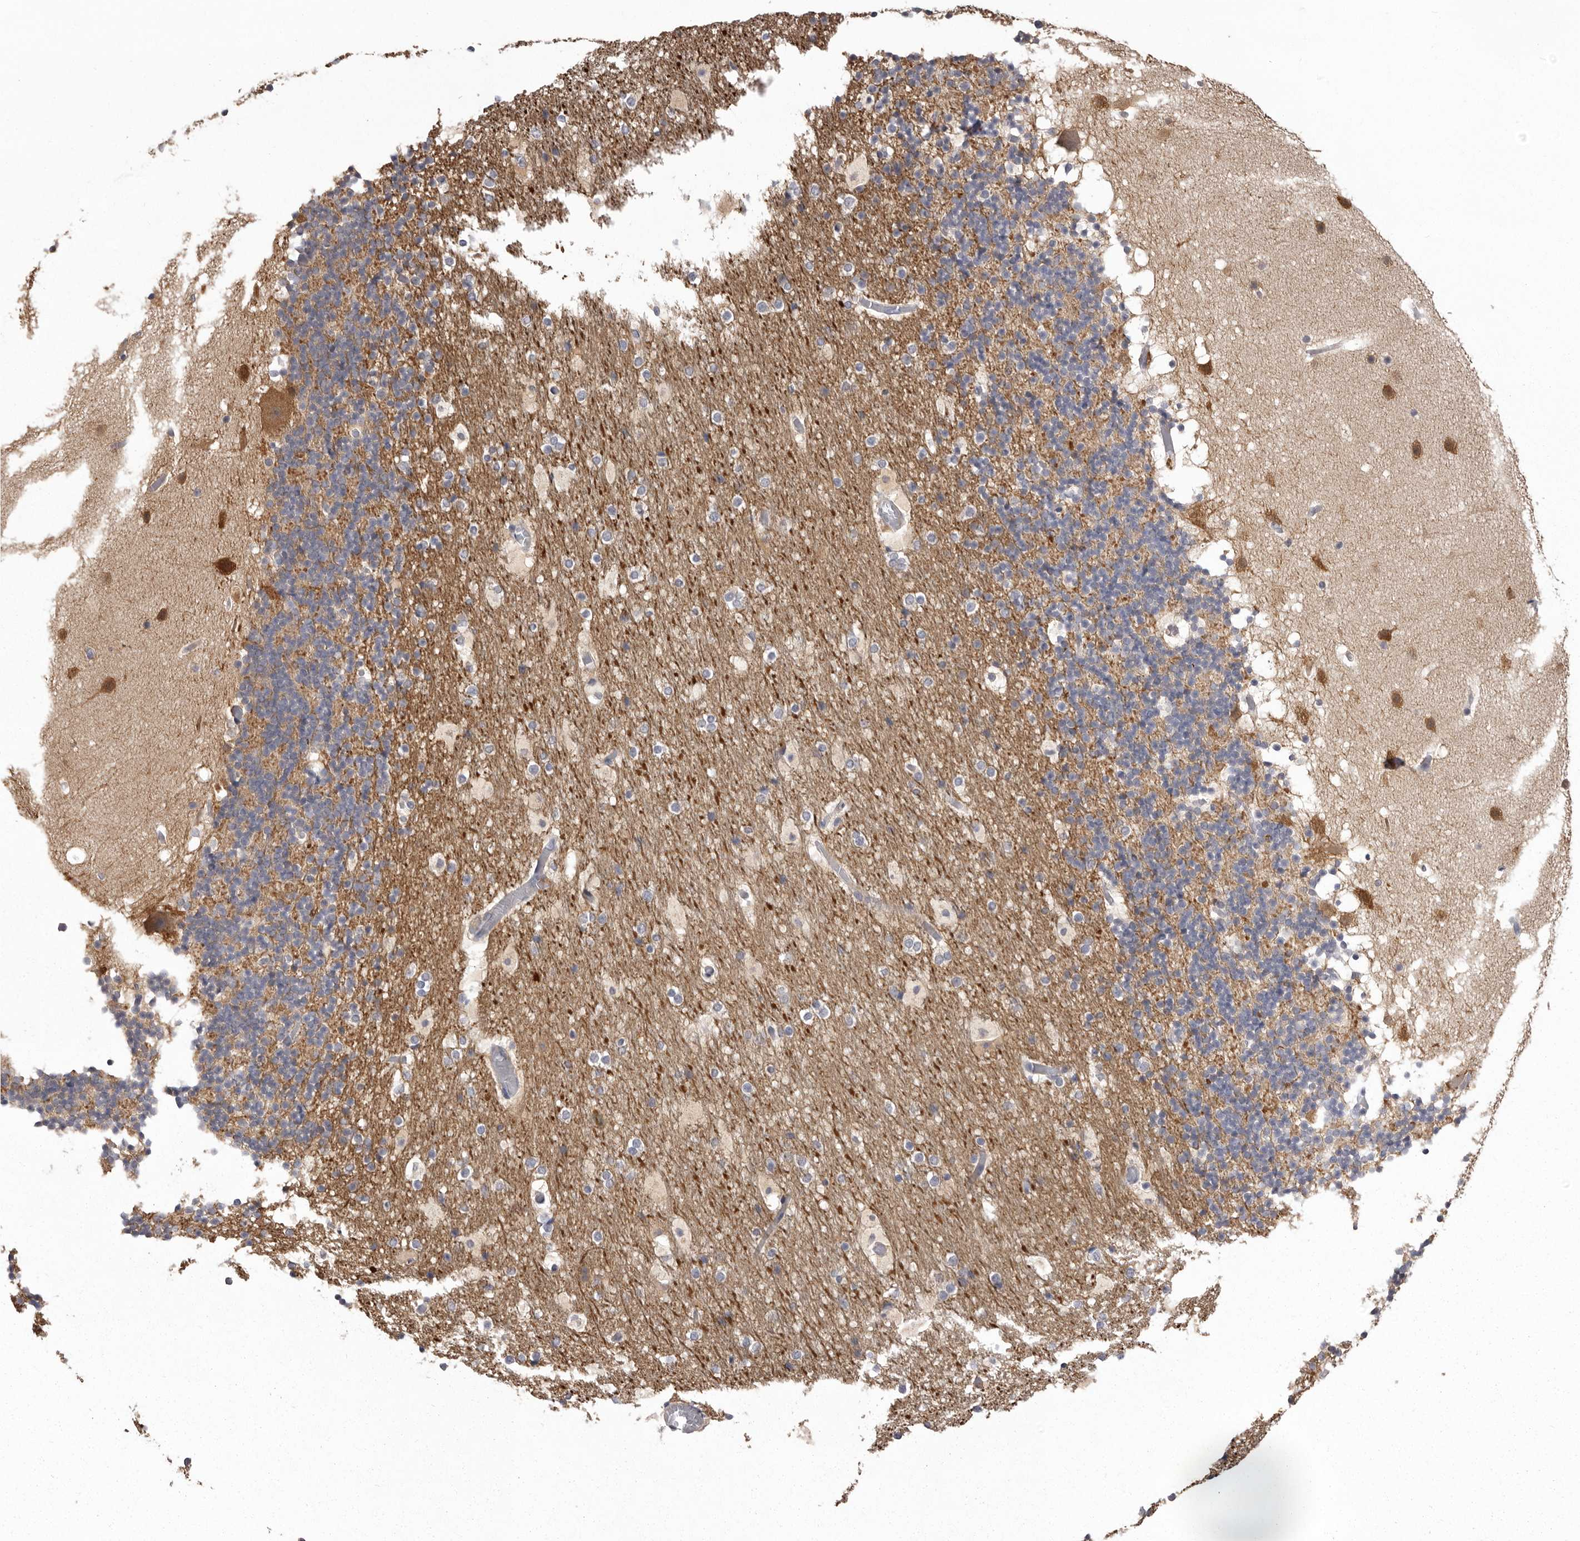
{"staining": {"intensity": "negative", "quantity": "none", "location": "none"}, "tissue": "cerebellum", "cell_type": "Cells in granular layer", "image_type": "normal", "snomed": [{"axis": "morphology", "description": "Normal tissue, NOS"}, {"axis": "topography", "description": "Cerebellum"}], "caption": "Image shows no significant protein staining in cells in granular layer of unremarkable cerebellum. (DAB (3,3'-diaminobenzidine) IHC with hematoxylin counter stain).", "gene": "MDH1", "patient": {"sex": "male", "age": 57}}